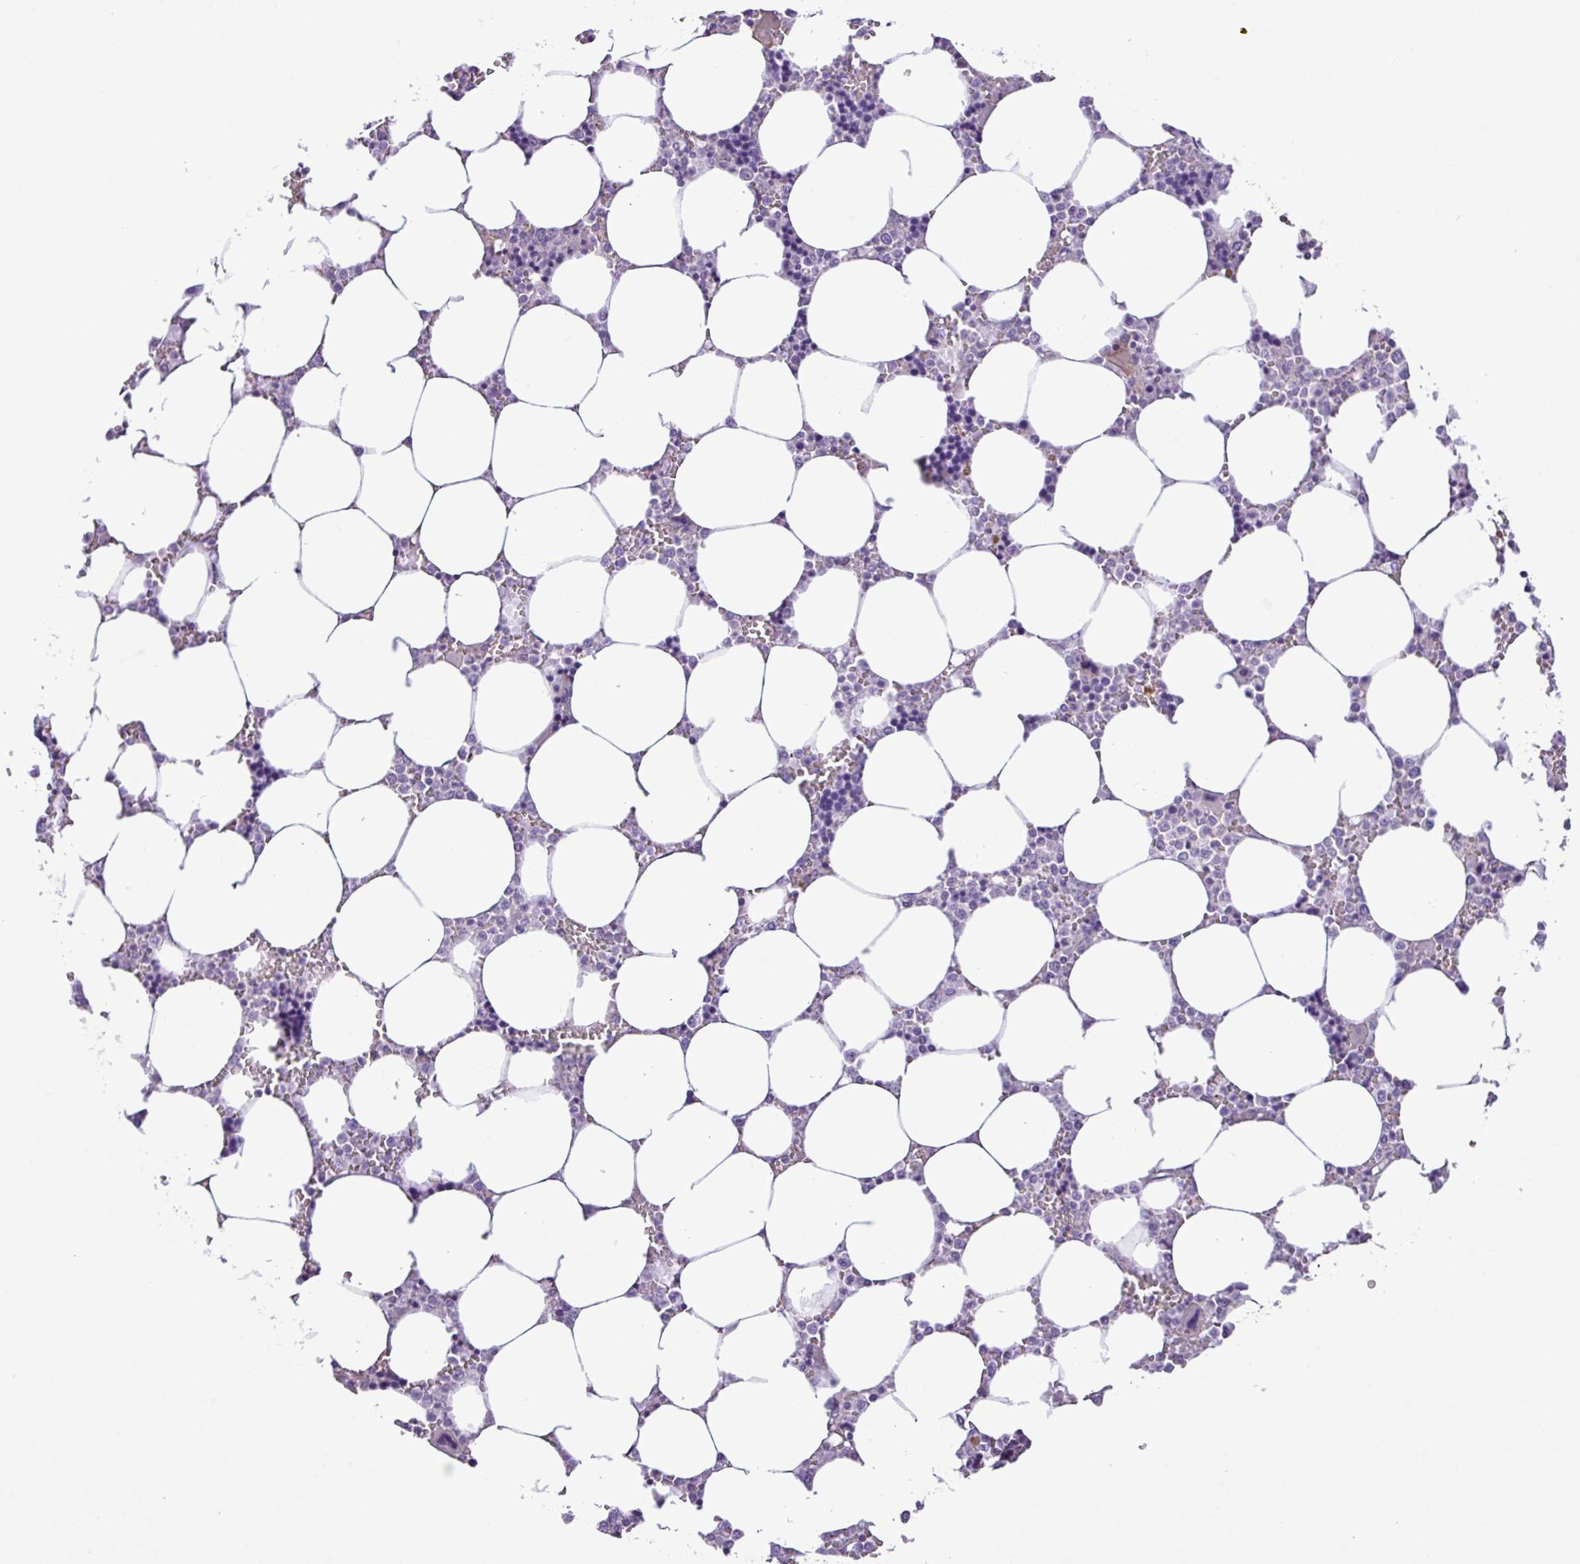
{"staining": {"intensity": "negative", "quantity": "none", "location": "none"}, "tissue": "bone marrow", "cell_type": "Hematopoietic cells", "image_type": "normal", "snomed": [{"axis": "morphology", "description": "Normal tissue, NOS"}, {"axis": "topography", "description": "Bone marrow"}], "caption": "An image of bone marrow stained for a protein exhibits no brown staining in hematopoietic cells.", "gene": "ZNF334", "patient": {"sex": "male", "age": 64}}